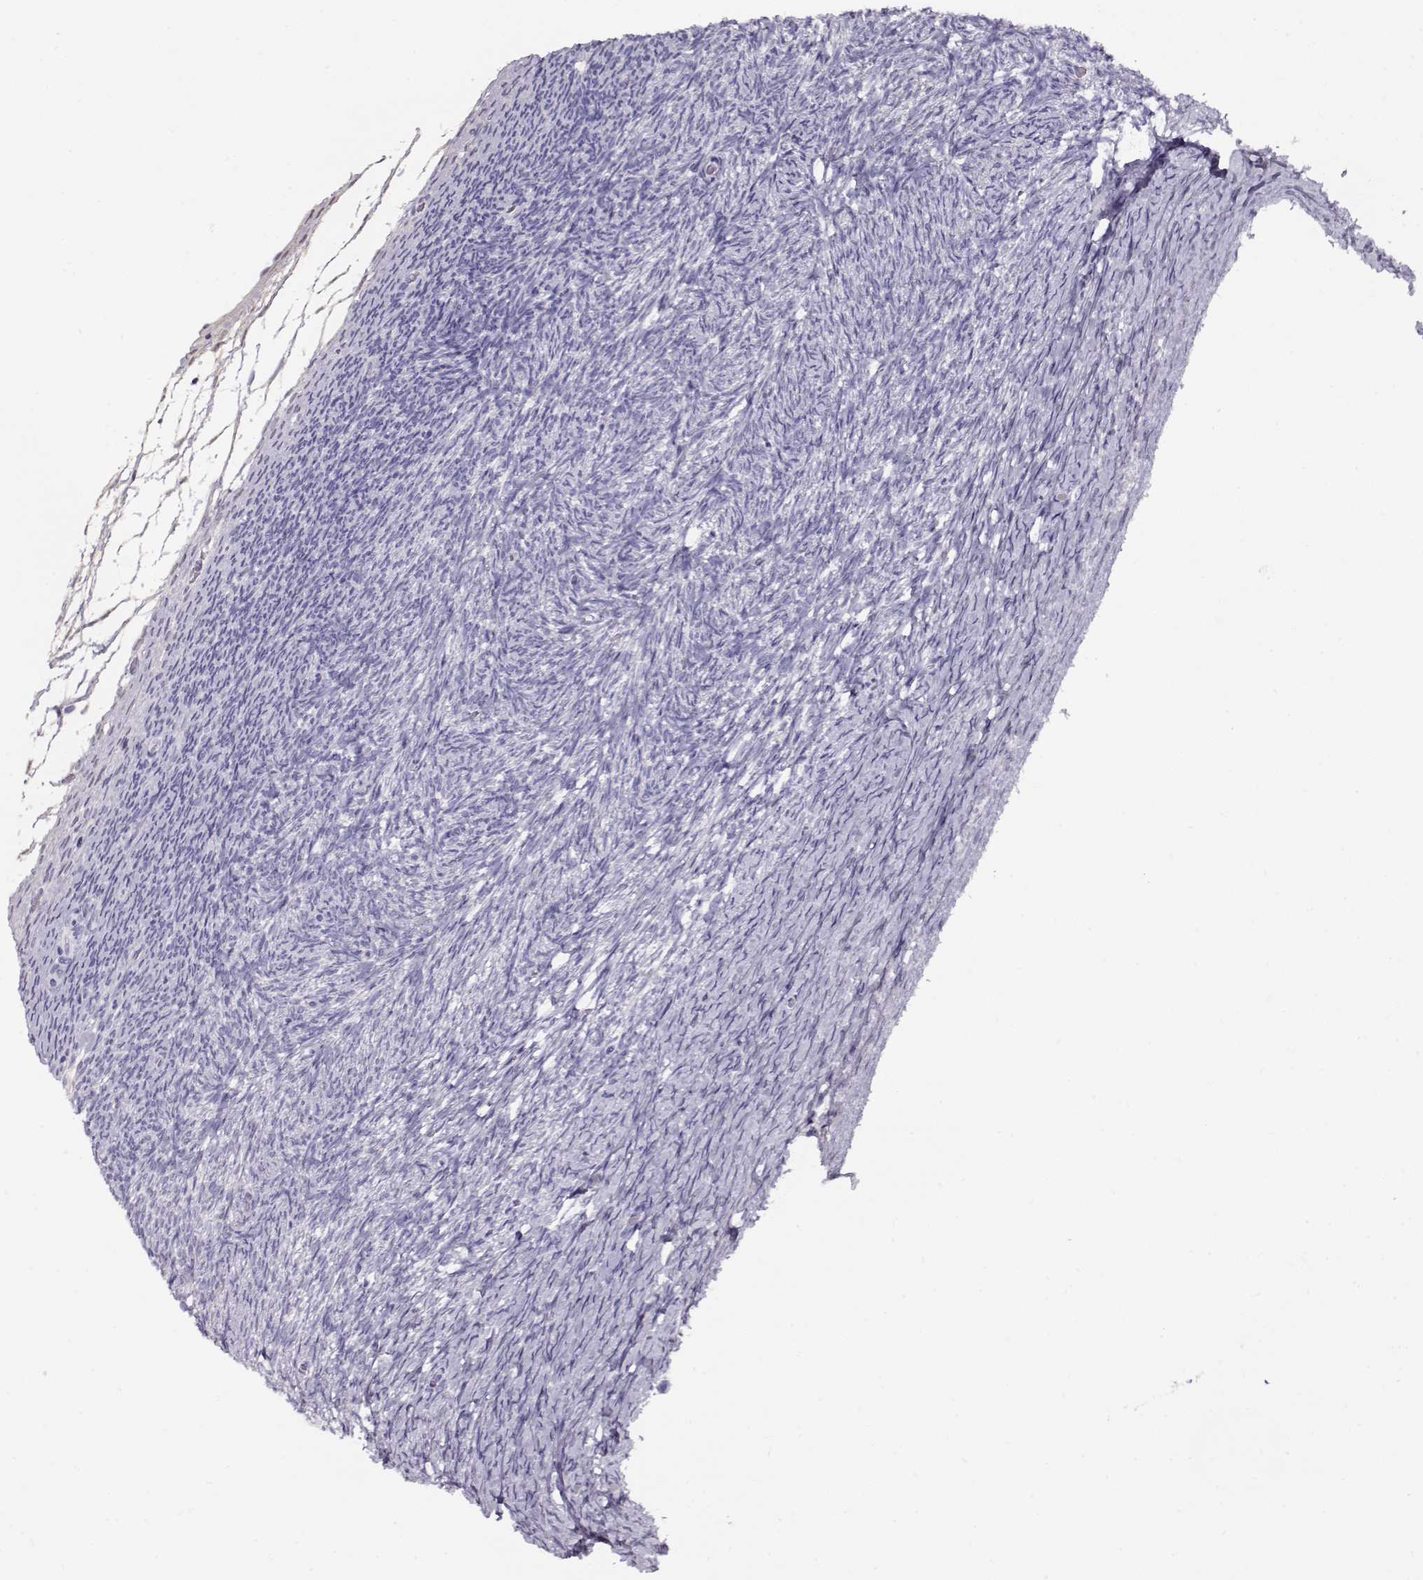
{"staining": {"intensity": "negative", "quantity": "none", "location": "none"}, "tissue": "ovary", "cell_type": "Follicle cells", "image_type": "normal", "snomed": [{"axis": "morphology", "description": "Normal tissue, NOS"}, {"axis": "topography", "description": "Ovary"}], "caption": "Immunohistochemical staining of normal ovary displays no significant staining in follicle cells. (Brightfield microscopy of DAB immunohistochemistry (IHC) at high magnification).", "gene": "CCR8", "patient": {"sex": "female", "age": 39}}